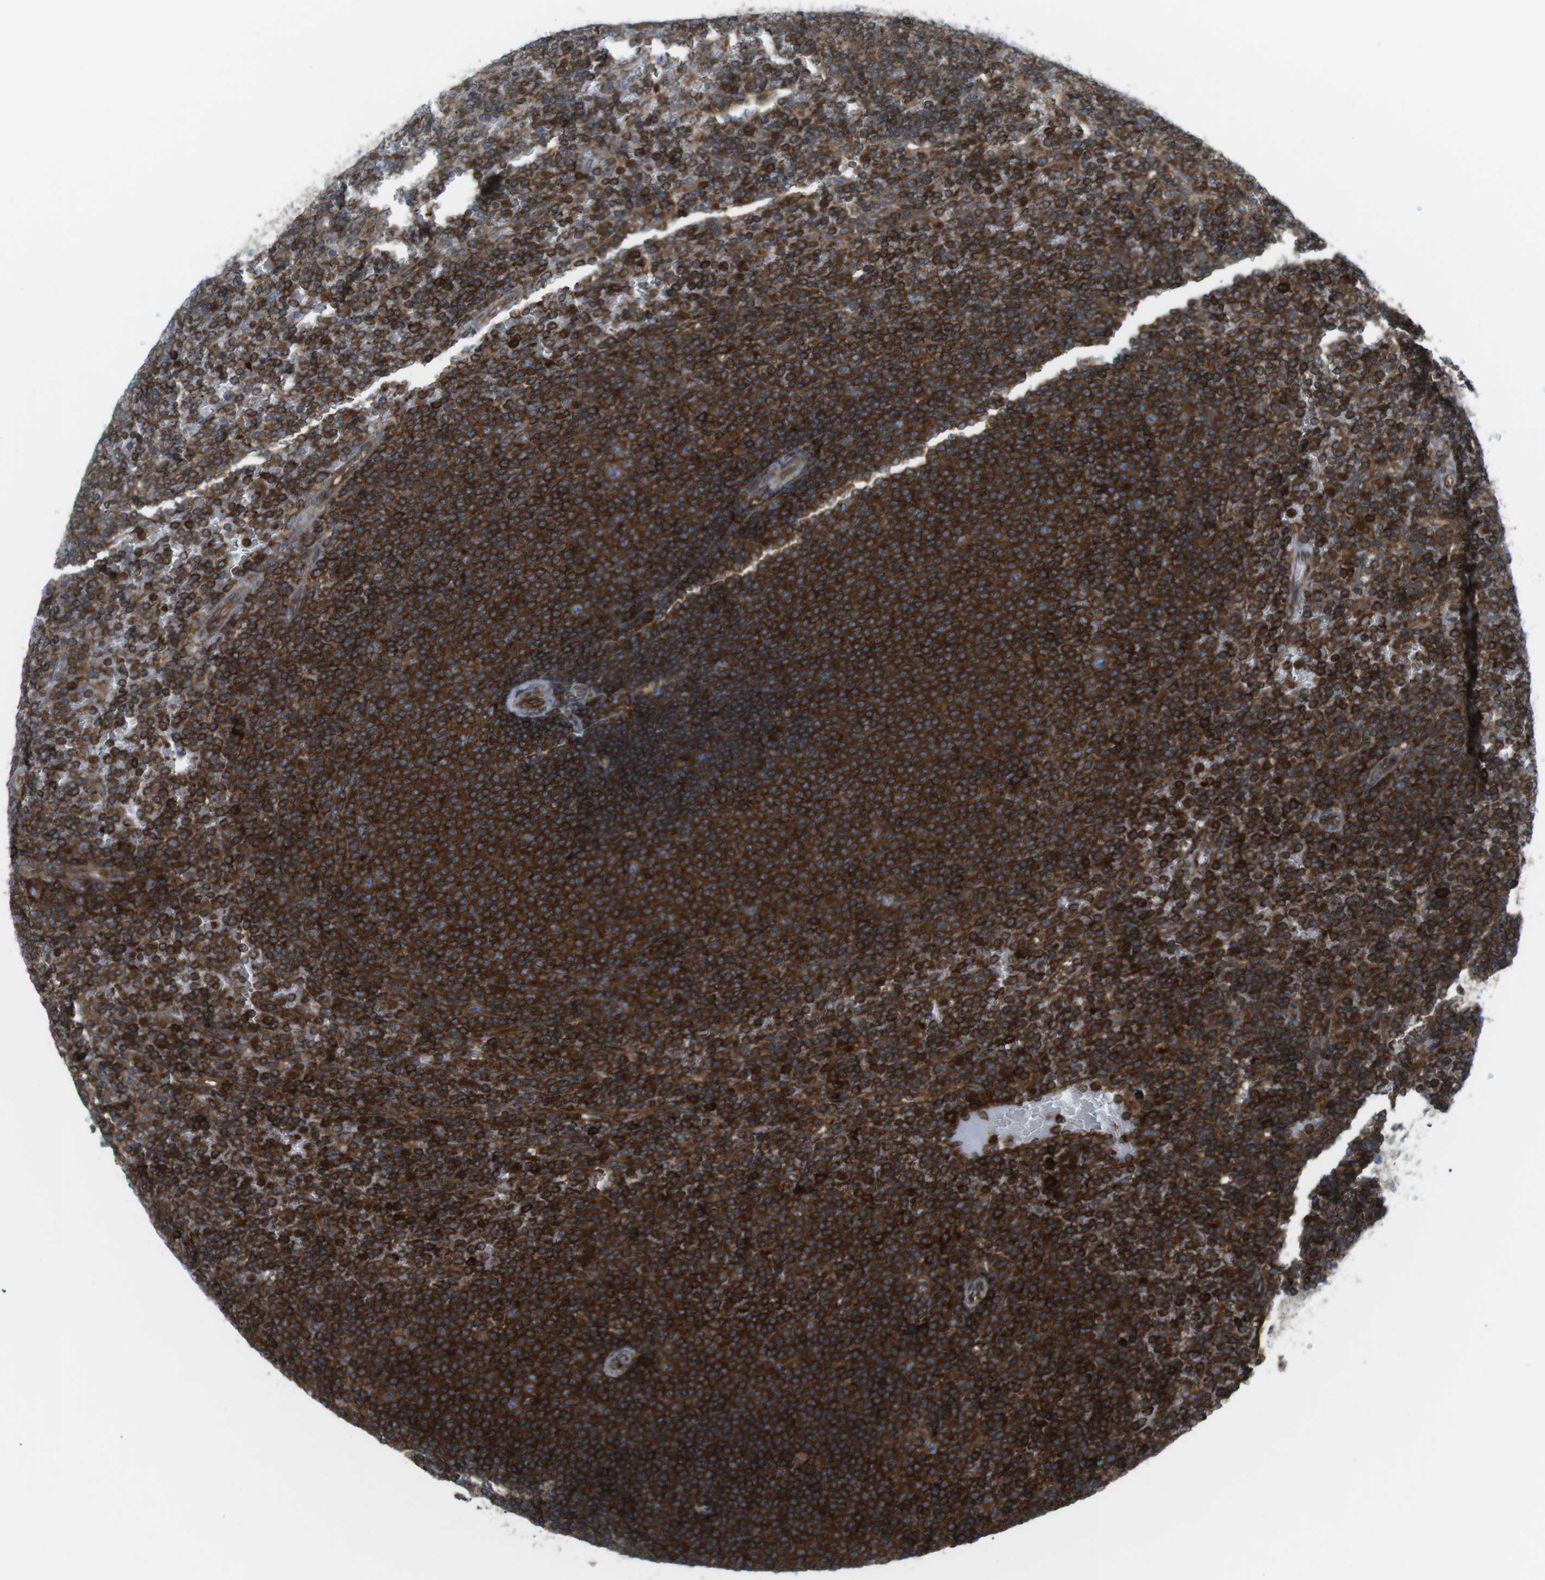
{"staining": {"intensity": "strong", "quantity": ">75%", "location": "cytoplasmic/membranous"}, "tissue": "lymphoma", "cell_type": "Tumor cells", "image_type": "cancer", "snomed": [{"axis": "morphology", "description": "Malignant lymphoma, non-Hodgkin's type, Low grade"}, {"axis": "topography", "description": "Spleen"}], "caption": "The histopathology image demonstrates staining of lymphoma, revealing strong cytoplasmic/membranous protein positivity (brown color) within tumor cells.", "gene": "FLII", "patient": {"sex": "female", "age": 77}}